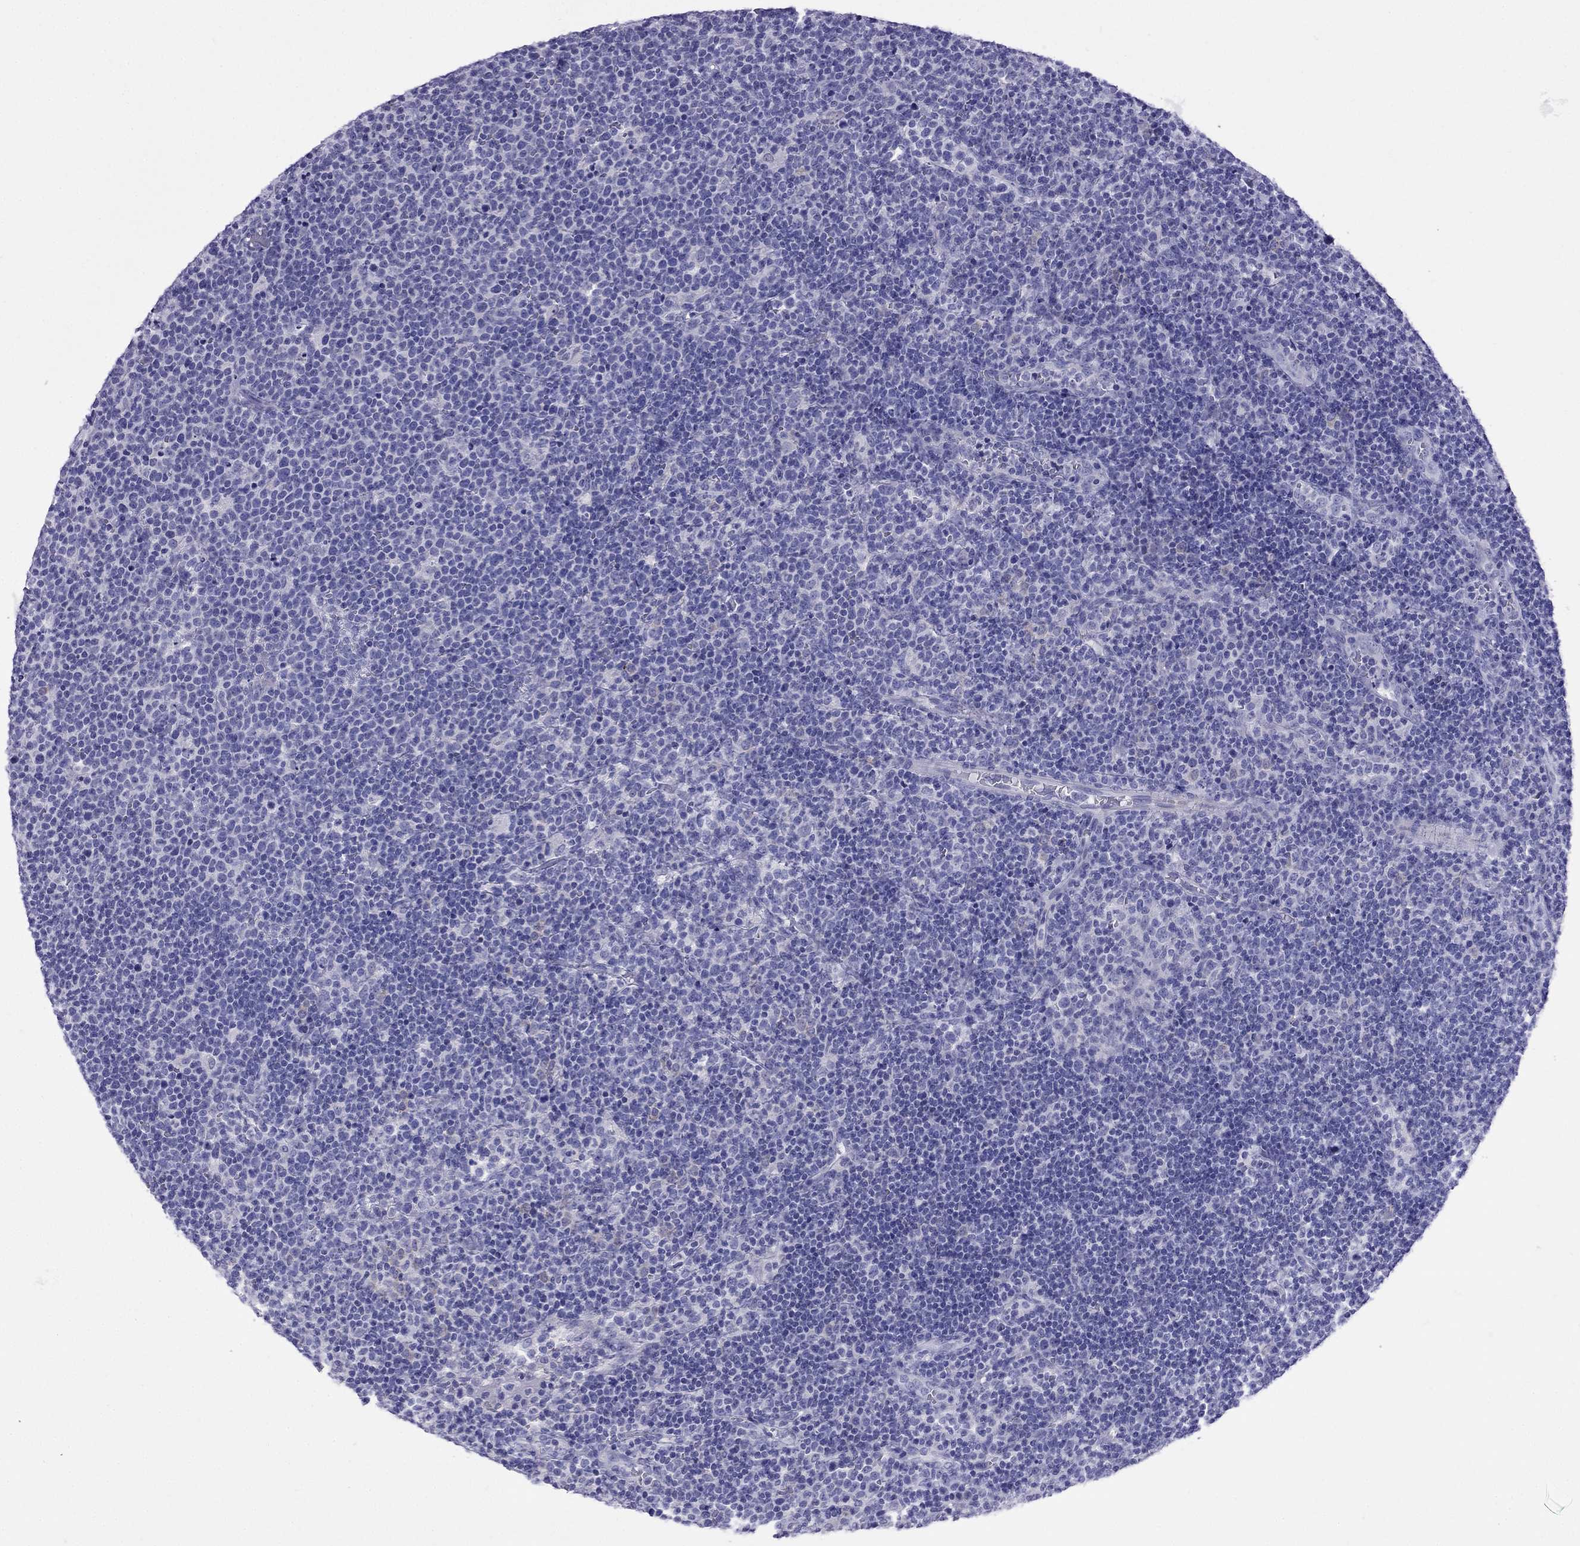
{"staining": {"intensity": "negative", "quantity": "none", "location": "none"}, "tissue": "lymphoma", "cell_type": "Tumor cells", "image_type": "cancer", "snomed": [{"axis": "morphology", "description": "Malignant lymphoma, non-Hodgkin's type, High grade"}, {"axis": "topography", "description": "Lymph node"}], "caption": "Histopathology image shows no protein staining in tumor cells of high-grade malignant lymphoma, non-Hodgkin's type tissue.", "gene": "PCDHA6", "patient": {"sex": "male", "age": 61}}